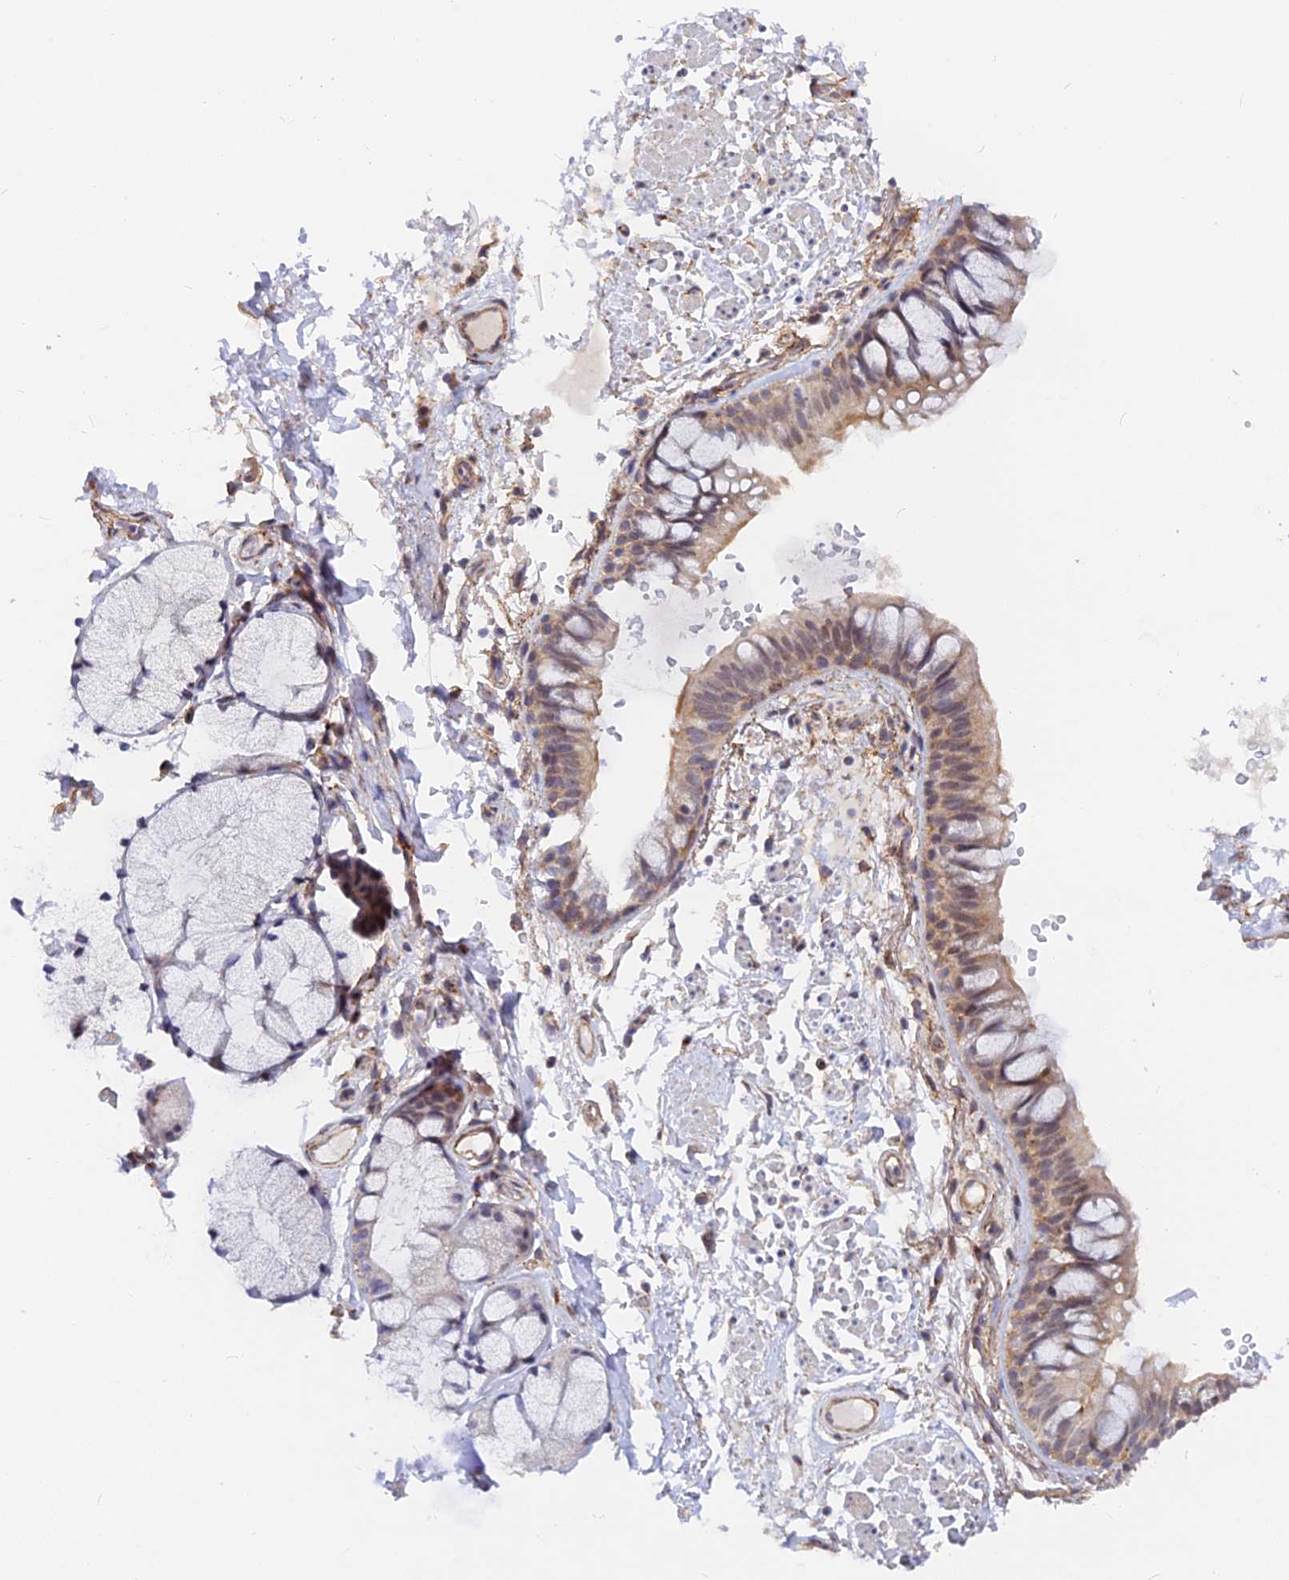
{"staining": {"intensity": "weak", "quantity": ">75%", "location": "cytoplasmic/membranous,nuclear"}, "tissue": "bronchus", "cell_type": "Respiratory epithelial cells", "image_type": "normal", "snomed": [{"axis": "morphology", "description": "Normal tissue, NOS"}, {"axis": "topography", "description": "Bronchus"}], "caption": "Weak cytoplasmic/membranous,nuclear expression for a protein is present in approximately >75% of respiratory epithelial cells of normal bronchus using immunohistochemistry (IHC).", "gene": "VSTM2L", "patient": {"sex": "male", "age": 70}}